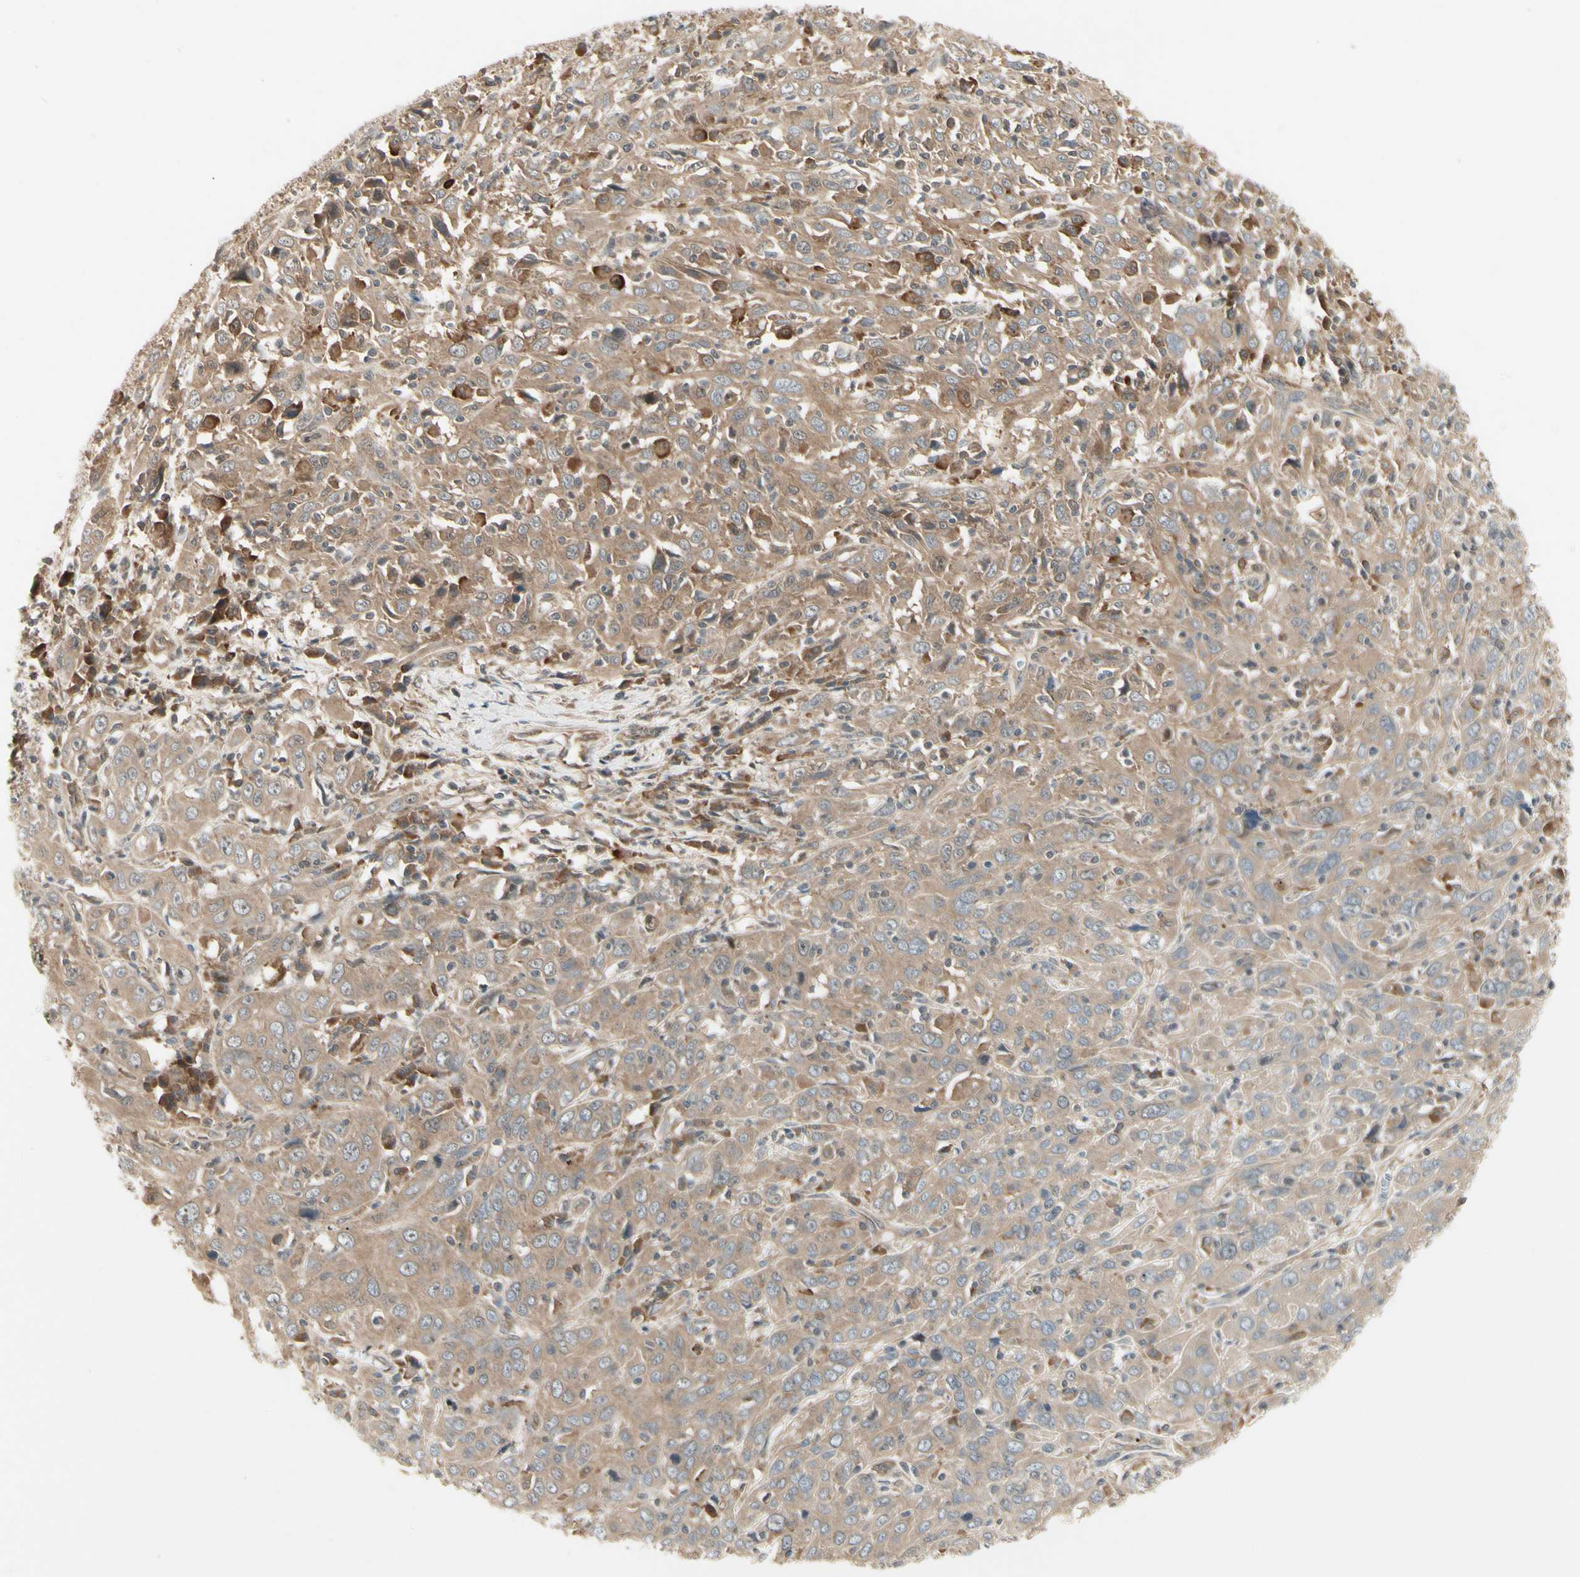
{"staining": {"intensity": "moderate", "quantity": ">75%", "location": "cytoplasmic/membranous"}, "tissue": "cervical cancer", "cell_type": "Tumor cells", "image_type": "cancer", "snomed": [{"axis": "morphology", "description": "Squamous cell carcinoma, NOS"}, {"axis": "topography", "description": "Cervix"}], "caption": "Immunohistochemical staining of squamous cell carcinoma (cervical) displays medium levels of moderate cytoplasmic/membranous positivity in about >75% of tumor cells.", "gene": "RNF14", "patient": {"sex": "female", "age": 46}}